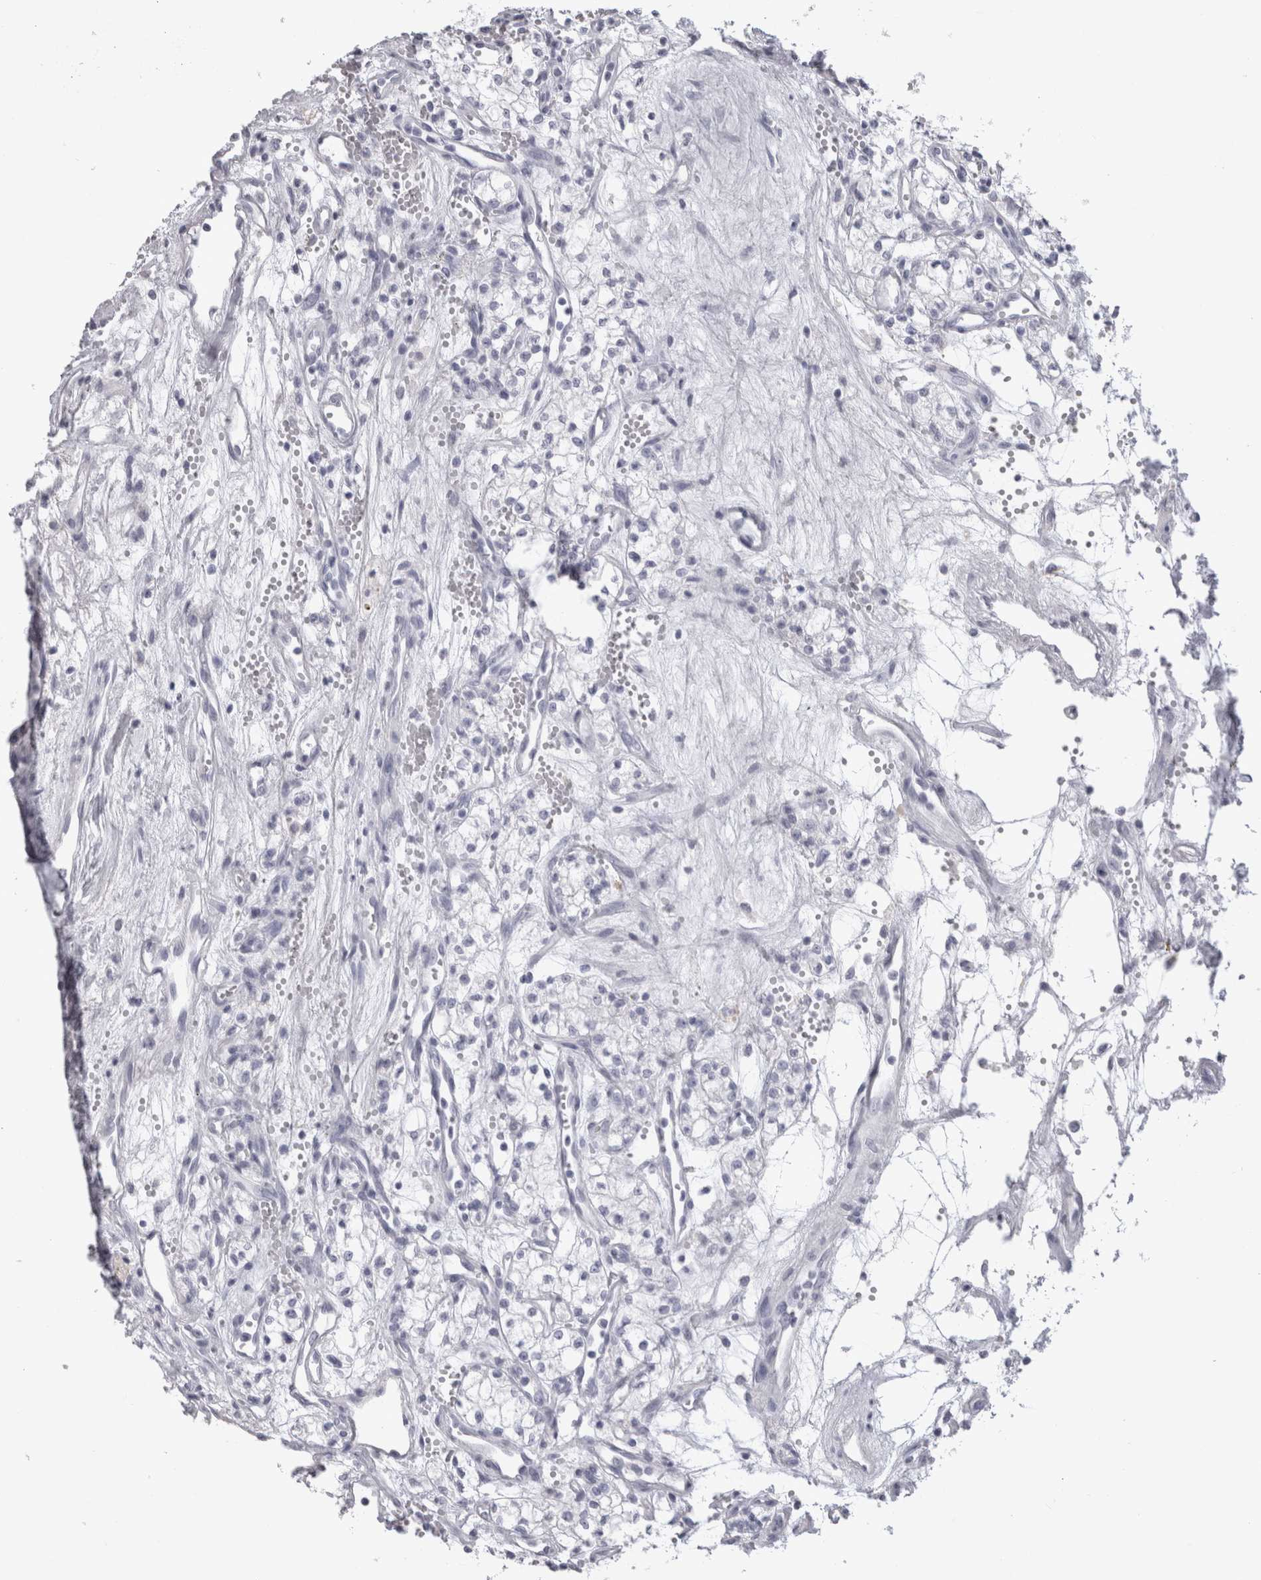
{"staining": {"intensity": "negative", "quantity": "none", "location": "none"}, "tissue": "renal cancer", "cell_type": "Tumor cells", "image_type": "cancer", "snomed": [{"axis": "morphology", "description": "Adenocarcinoma, NOS"}, {"axis": "topography", "description": "Kidney"}], "caption": "There is no significant positivity in tumor cells of adenocarcinoma (renal). (Immunohistochemistry, brightfield microscopy, high magnification).", "gene": "ADAM2", "patient": {"sex": "male", "age": 59}}